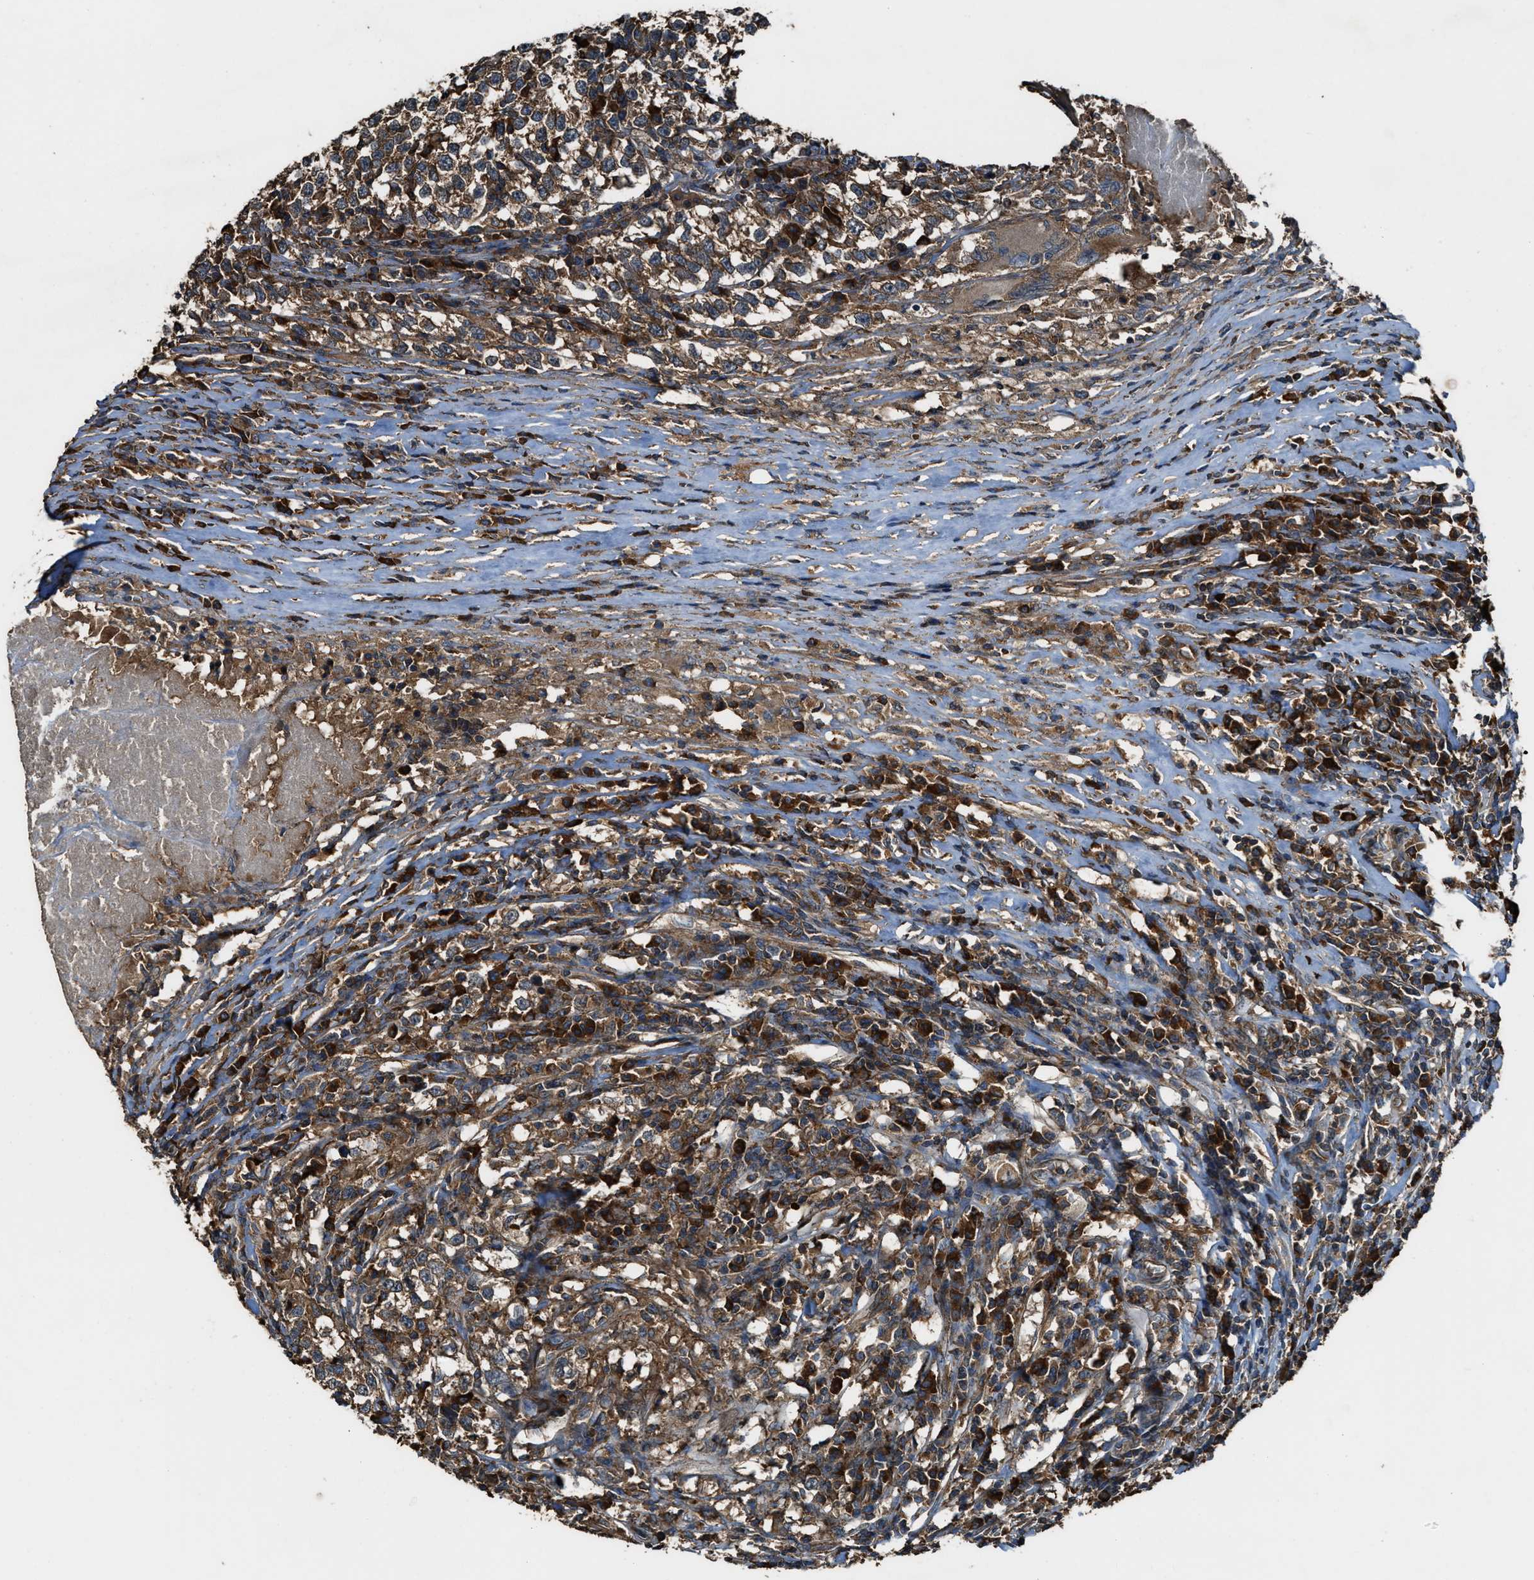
{"staining": {"intensity": "moderate", "quantity": ">75%", "location": "cytoplasmic/membranous"}, "tissue": "testis cancer", "cell_type": "Tumor cells", "image_type": "cancer", "snomed": [{"axis": "morphology", "description": "Normal tissue, NOS"}, {"axis": "morphology", "description": "Seminoma, NOS"}, {"axis": "topography", "description": "Testis"}], "caption": "High-magnification brightfield microscopy of seminoma (testis) stained with DAB (3,3'-diaminobenzidine) (brown) and counterstained with hematoxylin (blue). tumor cells exhibit moderate cytoplasmic/membranous expression is appreciated in approximately>75% of cells.", "gene": "MAP3K8", "patient": {"sex": "male", "age": 43}}